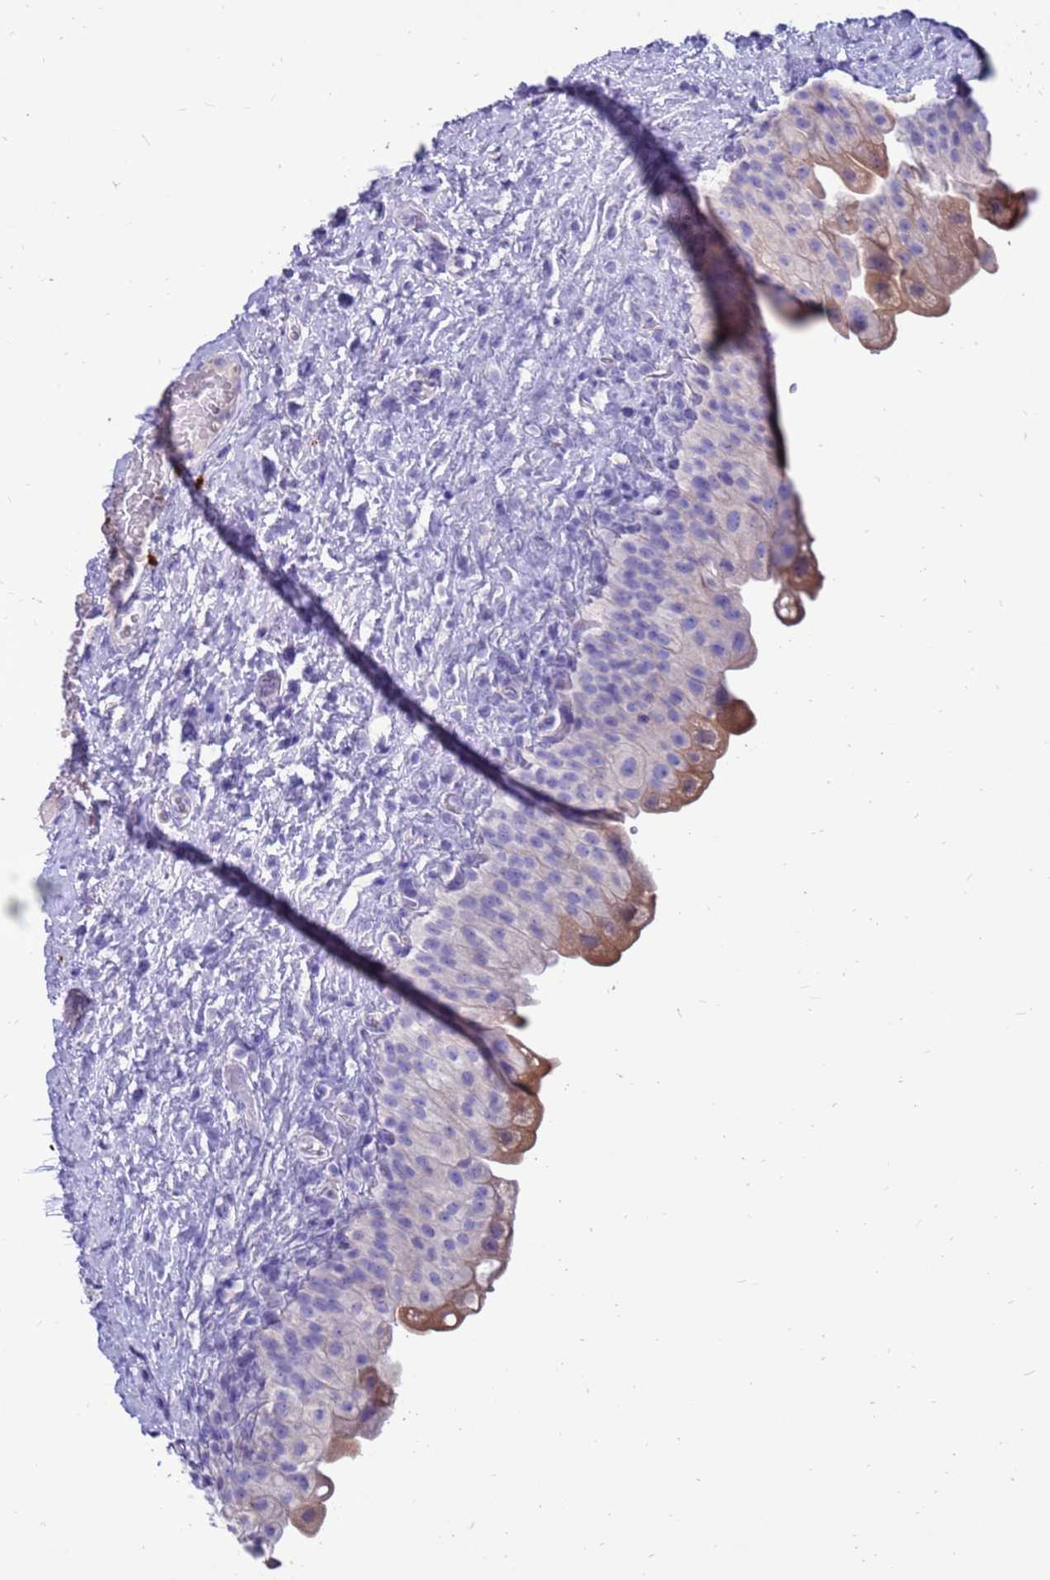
{"staining": {"intensity": "moderate", "quantity": "<25%", "location": "cytoplasmic/membranous"}, "tissue": "urinary bladder", "cell_type": "Urothelial cells", "image_type": "normal", "snomed": [{"axis": "morphology", "description": "Normal tissue, NOS"}, {"axis": "topography", "description": "Urinary bladder"}], "caption": "Immunohistochemical staining of benign human urinary bladder displays low levels of moderate cytoplasmic/membranous expression in about <25% of urothelial cells. (DAB (3,3'-diaminobenzidine) = brown stain, brightfield microscopy at high magnification).", "gene": "PDE10A", "patient": {"sex": "female", "age": 27}}